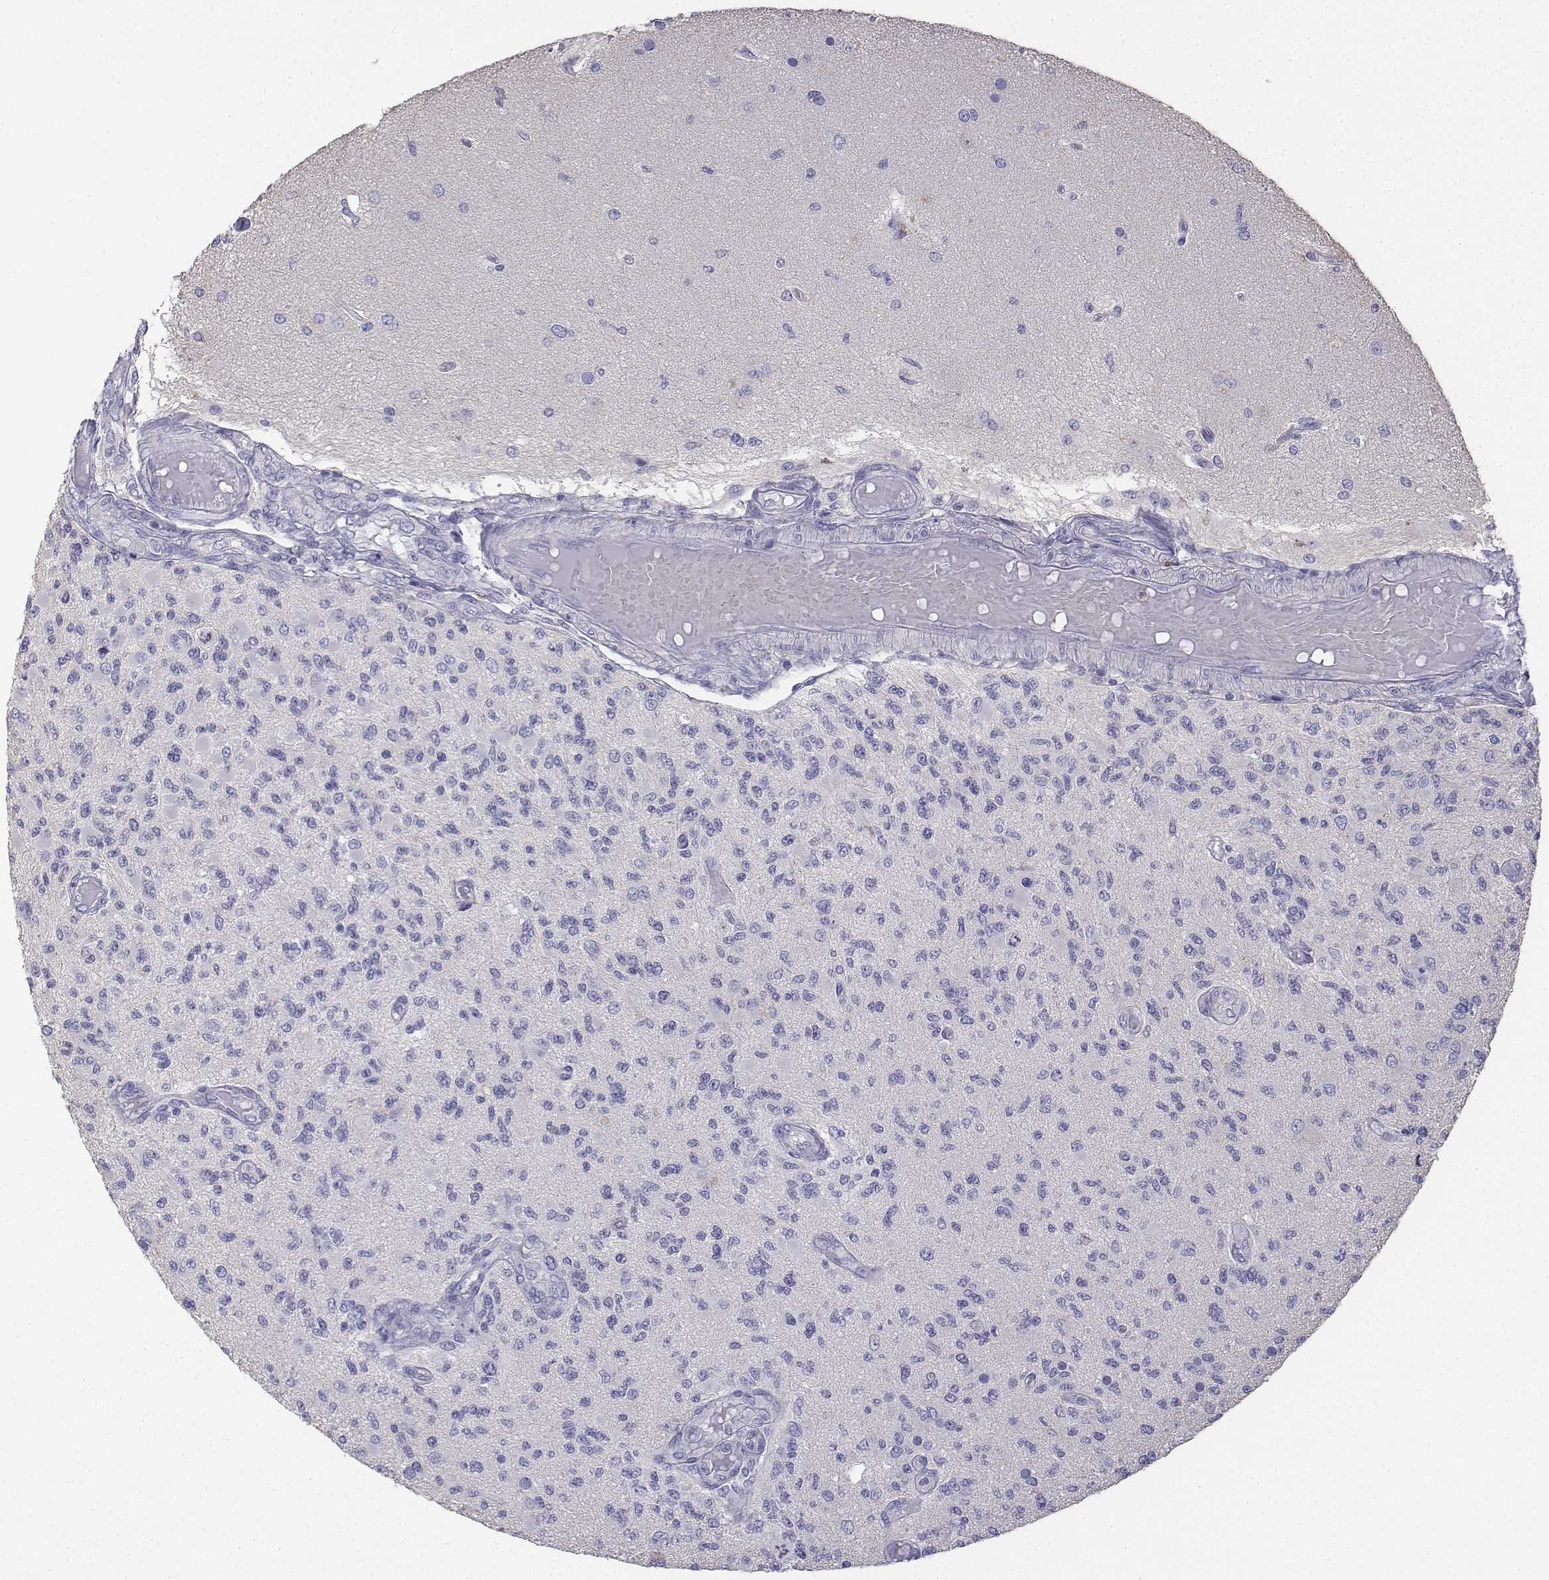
{"staining": {"intensity": "negative", "quantity": "none", "location": "none"}, "tissue": "glioma", "cell_type": "Tumor cells", "image_type": "cancer", "snomed": [{"axis": "morphology", "description": "Glioma, malignant, High grade"}, {"axis": "topography", "description": "Brain"}], "caption": "Immunohistochemistry photomicrograph of human malignant glioma (high-grade) stained for a protein (brown), which exhibits no expression in tumor cells. Nuclei are stained in blue.", "gene": "LGSN", "patient": {"sex": "female", "age": 63}}